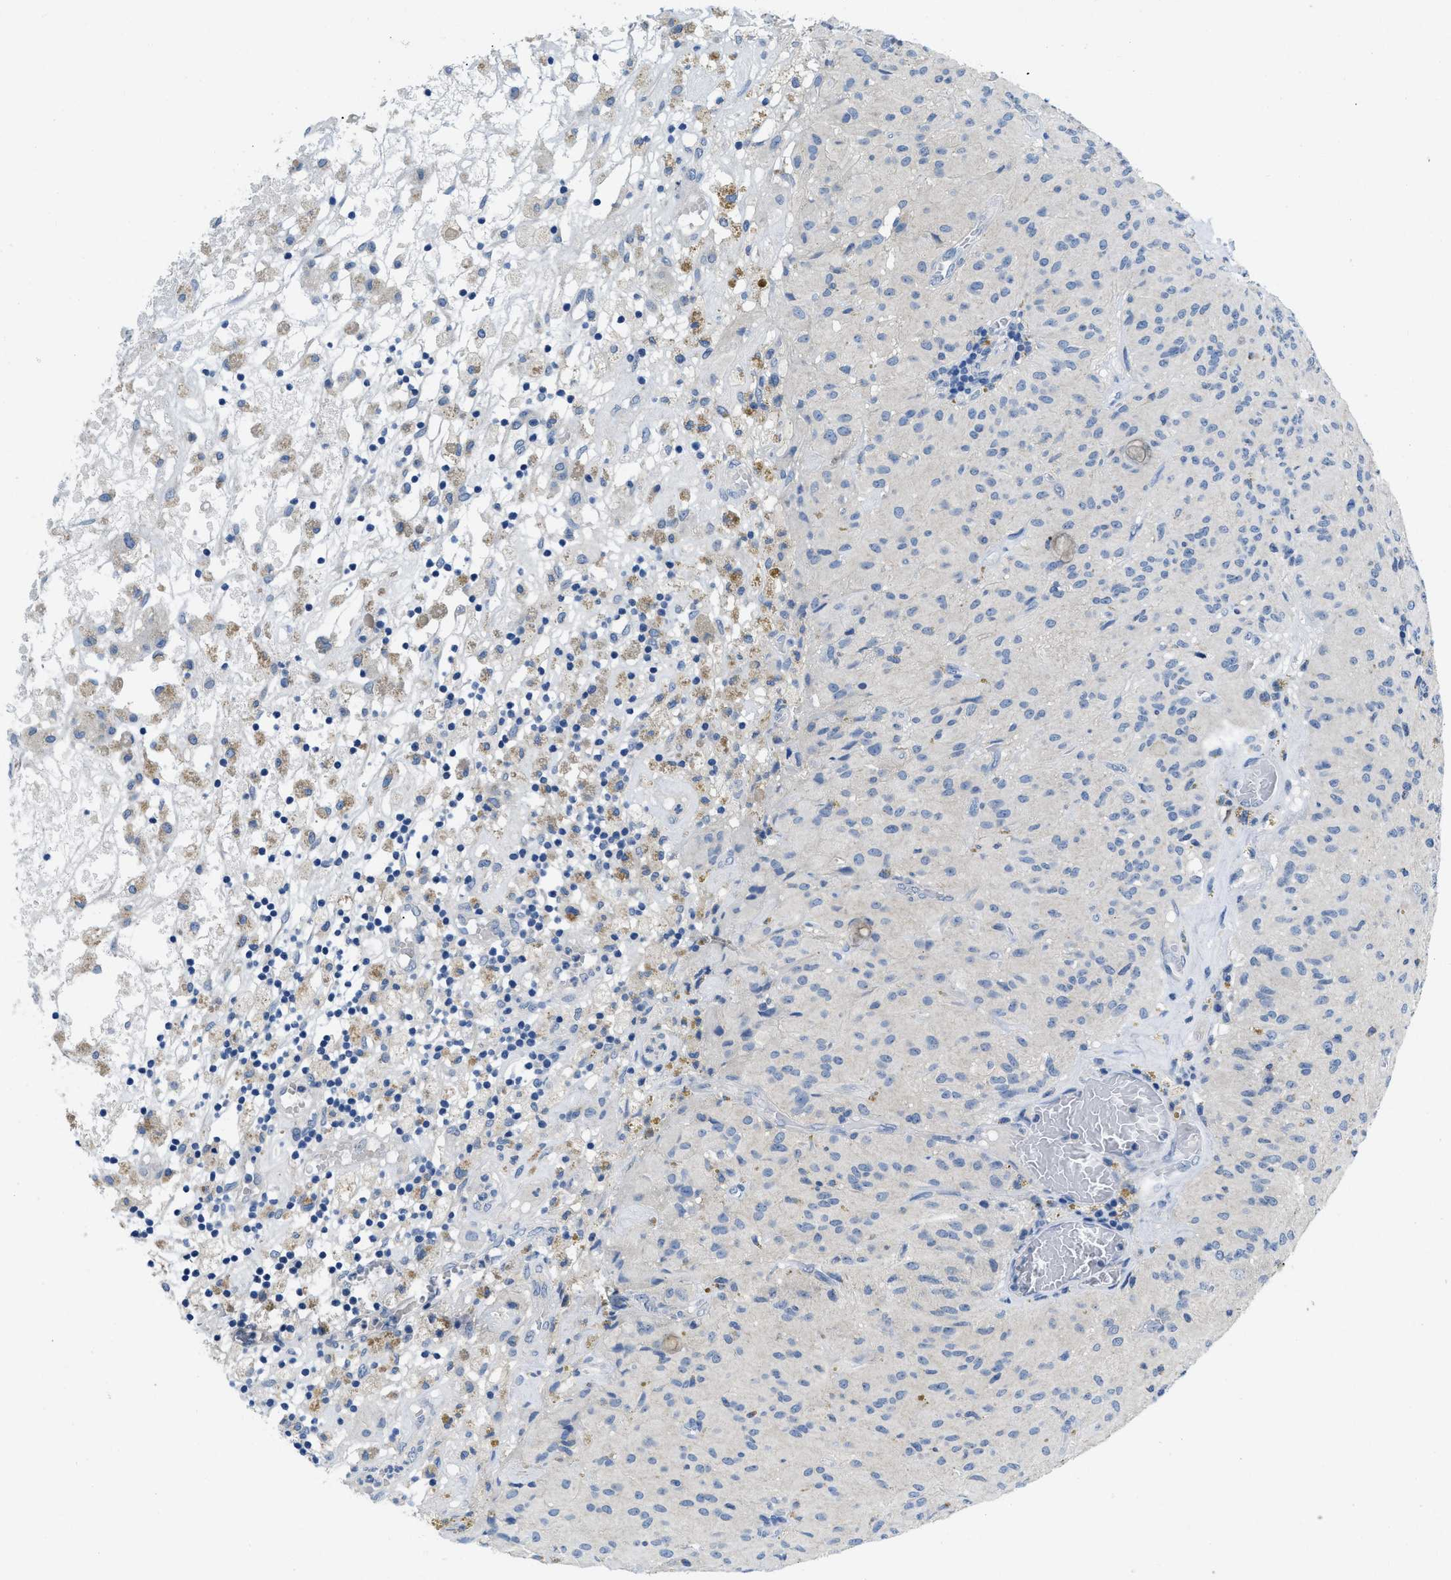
{"staining": {"intensity": "negative", "quantity": "none", "location": "none"}, "tissue": "glioma", "cell_type": "Tumor cells", "image_type": "cancer", "snomed": [{"axis": "morphology", "description": "Glioma, malignant, High grade"}, {"axis": "topography", "description": "Brain"}], "caption": "Tumor cells are negative for protein expression in human glioma.", "gene": "PYY", "patient": {"sex": "female", "age": 59}}